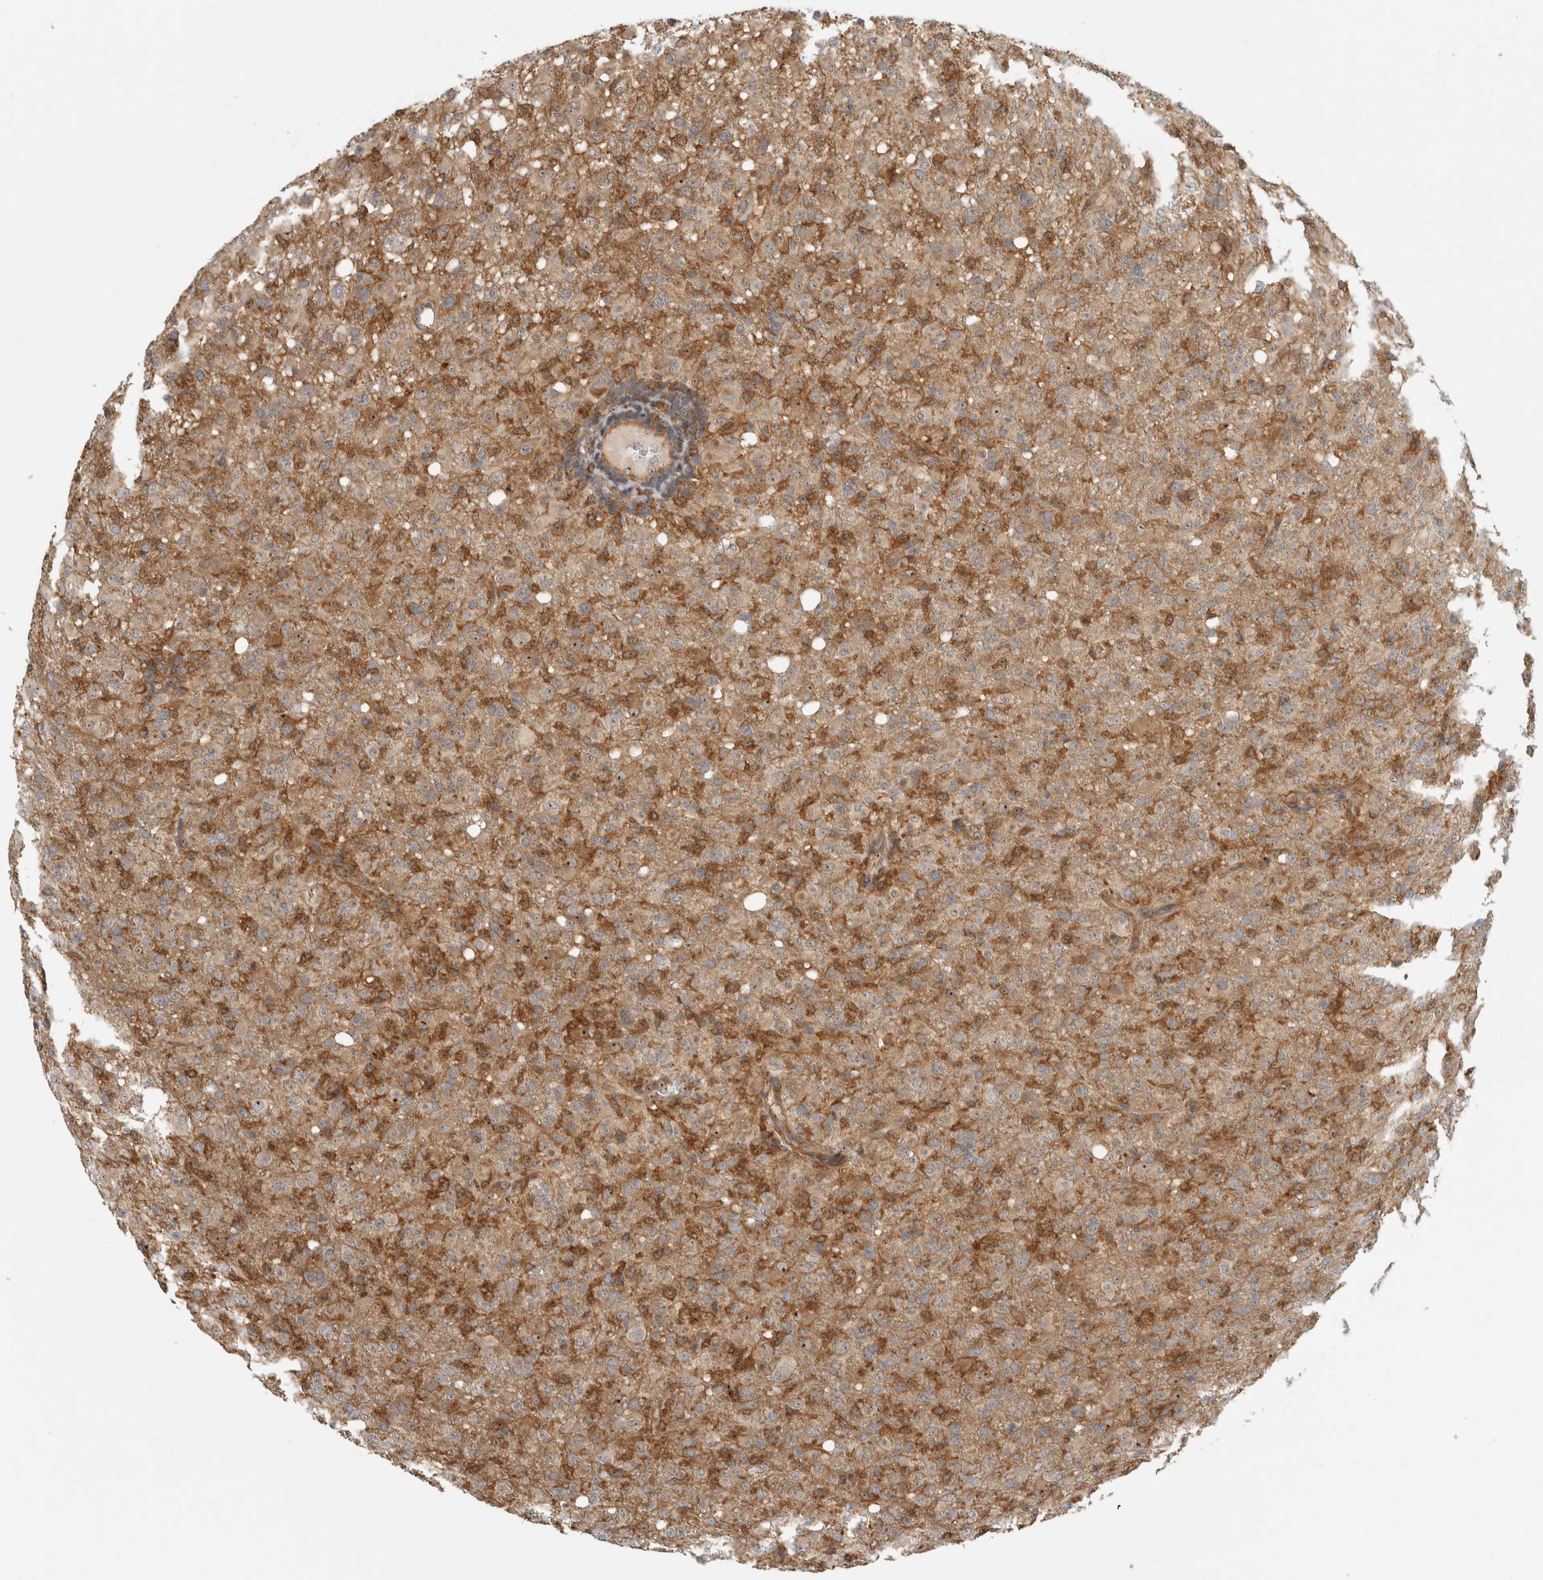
{"staining": {"intensity": "moderate", "quantity": "25%-75%", "location": "cytoplasmic/membranous,nuclear"}, "tissue": "glioma", "cell_type": "Tumor cells", "image_type": "cancer", "snomed": [{"axis": "morphology", "description": "Glioma, malignant, High grade"}, {"axis": "topography", "description": "Brain"}], "caption": "Brown immunohistochemical staining in human malignant glioma (high-grade) displays moderate cytoplasmic/membranous and nuclear staining in about 25%-75% of tumor cells.", "gene": "WASF2", "patient": {"sex": "female", "age": 57}}